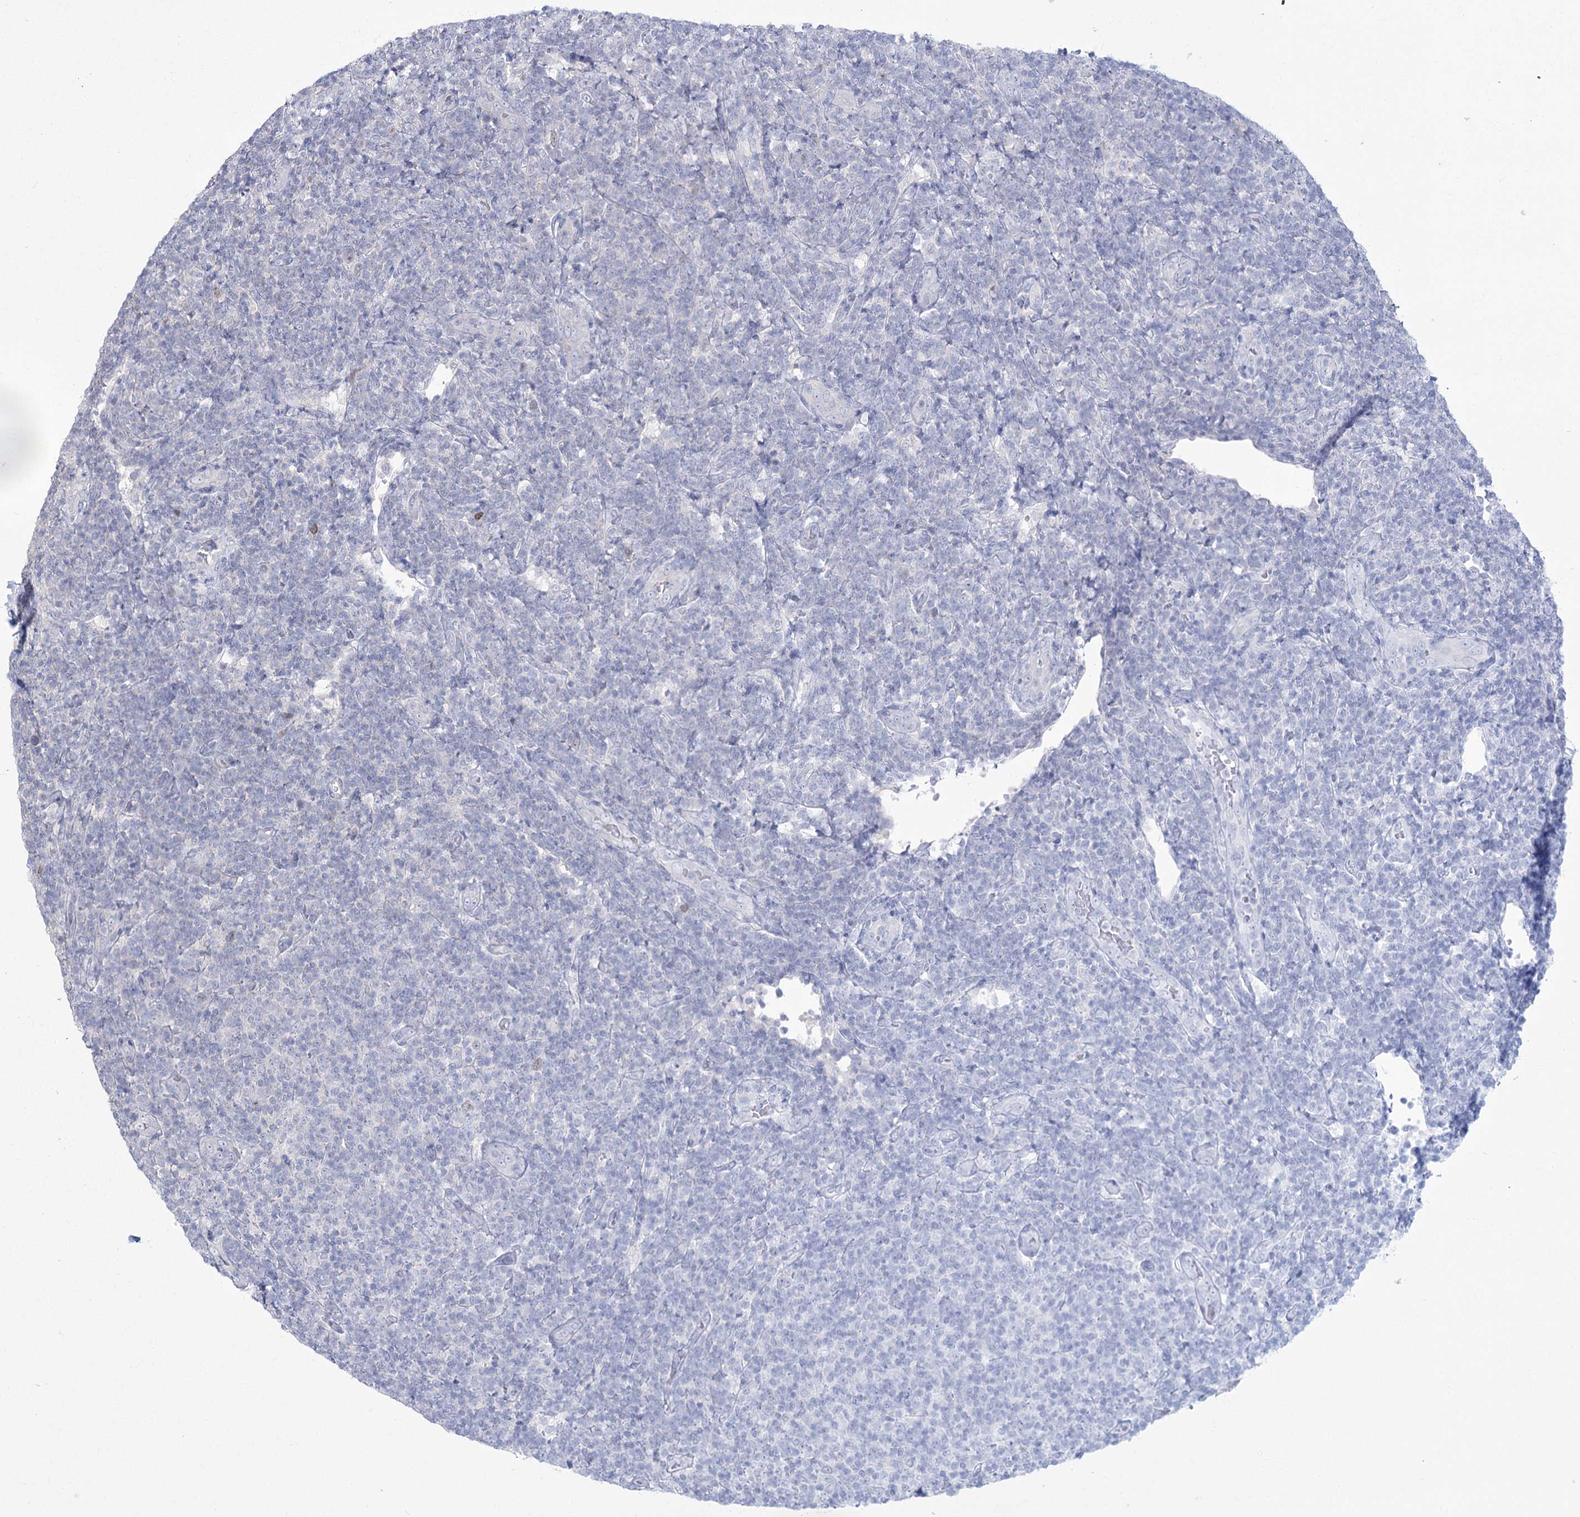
{"staining": {"intensity": "negative", "quantity": "none", "location": "none"}, "tissue": "lymphoma", "cell_type": "Tumor cells", "image_type": "cancer", "snomed": [{"axis": "morphology", "description": "Malignant lymphoma, non-Hodgkin's type, Low grade"}, {"axis": "topography", "description": "Lymph node"}], "caption": "An immunohistochemistry (IHC) histopathology image of low-grade malignant lymphoma, non-Hodgkin's type is shown. There is no staining in tumor cells of low-grade malignant lymphoma, non-Hodgkin's type.", "gene": "PRC1", "patient": {"sex": "male", "age": 66}}